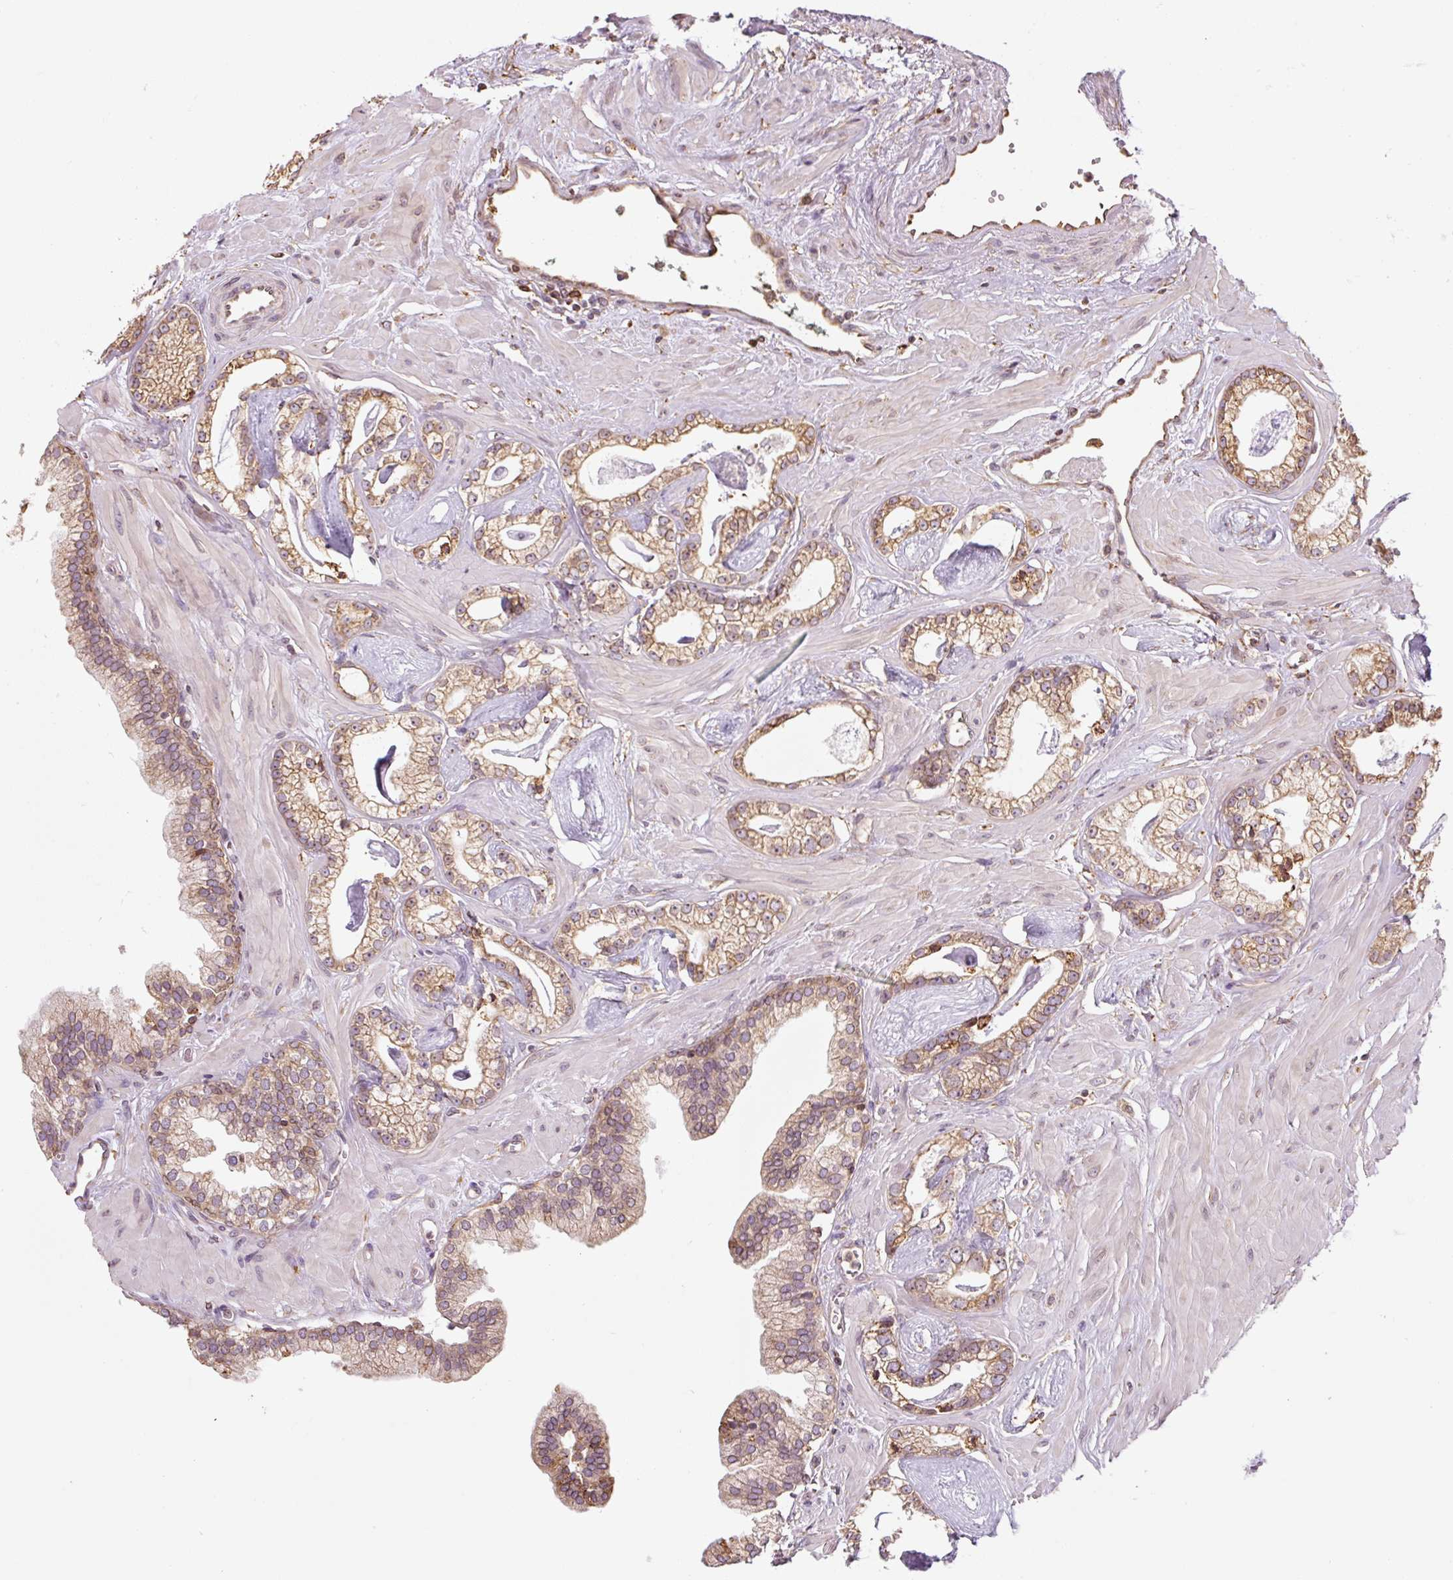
{"staining": {"intensity": "moderate", "quantity": ">75%", "location": "cytoplasmic/membranous"}, "tissue": "prostate cancer", "cell_type": "Tumor cells", "image_type": "cancer", "snomed": [{"axis": "morphology", "description": "Adenocarcinoma, Low grade"}, {"axis": "topography", "description": "Prostate"}], "caption": "Immunohistochemical staining of prostate low-grade adenocarcinoma exhibits moderate cytoplasmic/membranous protein expression in approximately >75% of tumor cells. The staining is performed using DAB (3,3'-diaminobenzidine) brown chromogen to label protein expression. The nuclei are counter-stained blue using hematoxylin.", "gene": "PRKCSH", "patient": {"sex": "male", "age": 60}}